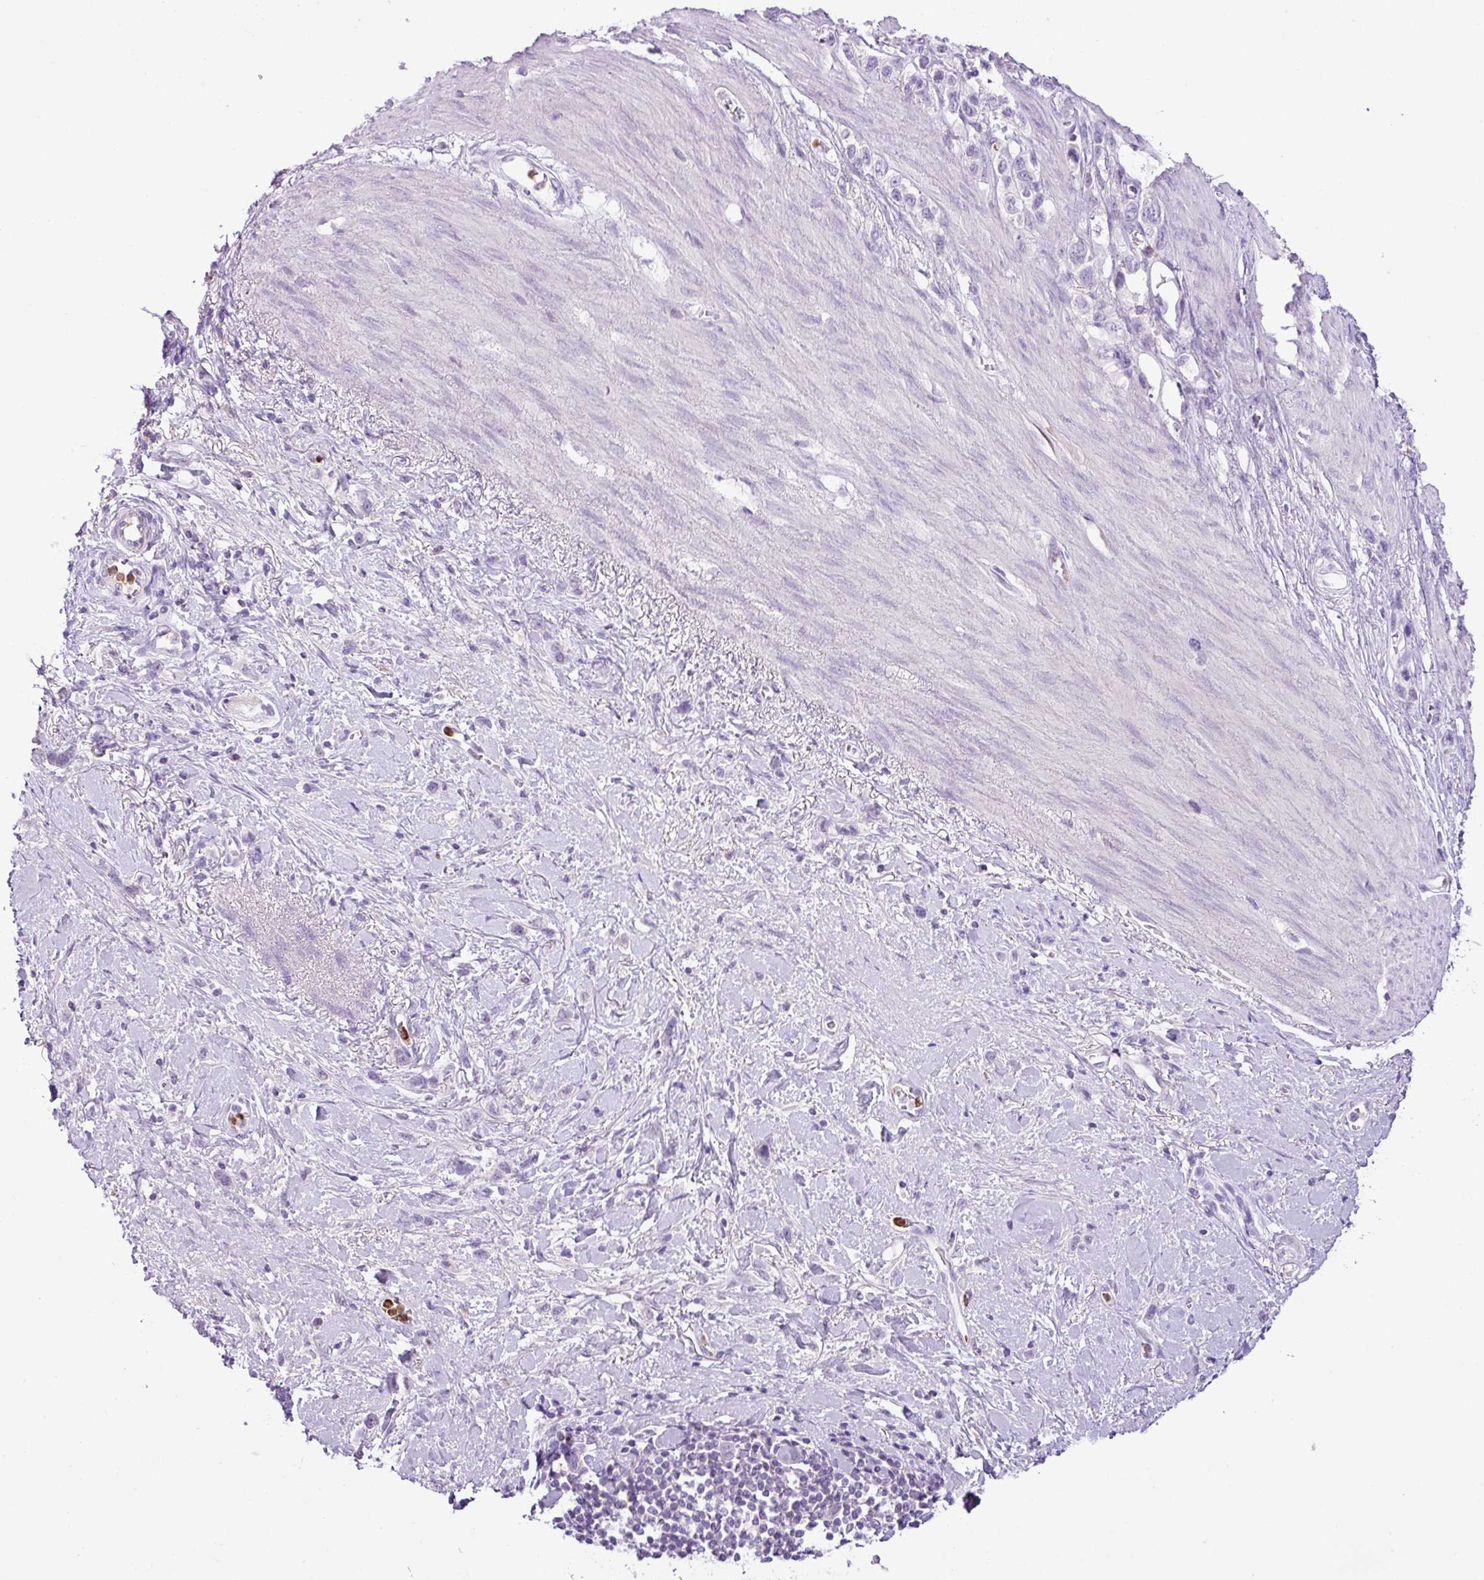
{"staining": {"intensity": "negative", "quantity": "none", "location": "none"}, "tissue": "stomach cancer", "cell_type": "Tumor cells", "image_type": "cancer", "snomed": [{"axis": "morphology", "description": "Adenocarcinoma, NOS"}, {"axis": "topography", "description": "Stomach"}], "caption": "Photomicrograph shows no significant protein expression in tumor cells of stomach cancer (adenocarcinoma).", "gene": "HTR3E", "patient": {"sex": "female", "age": 65}}